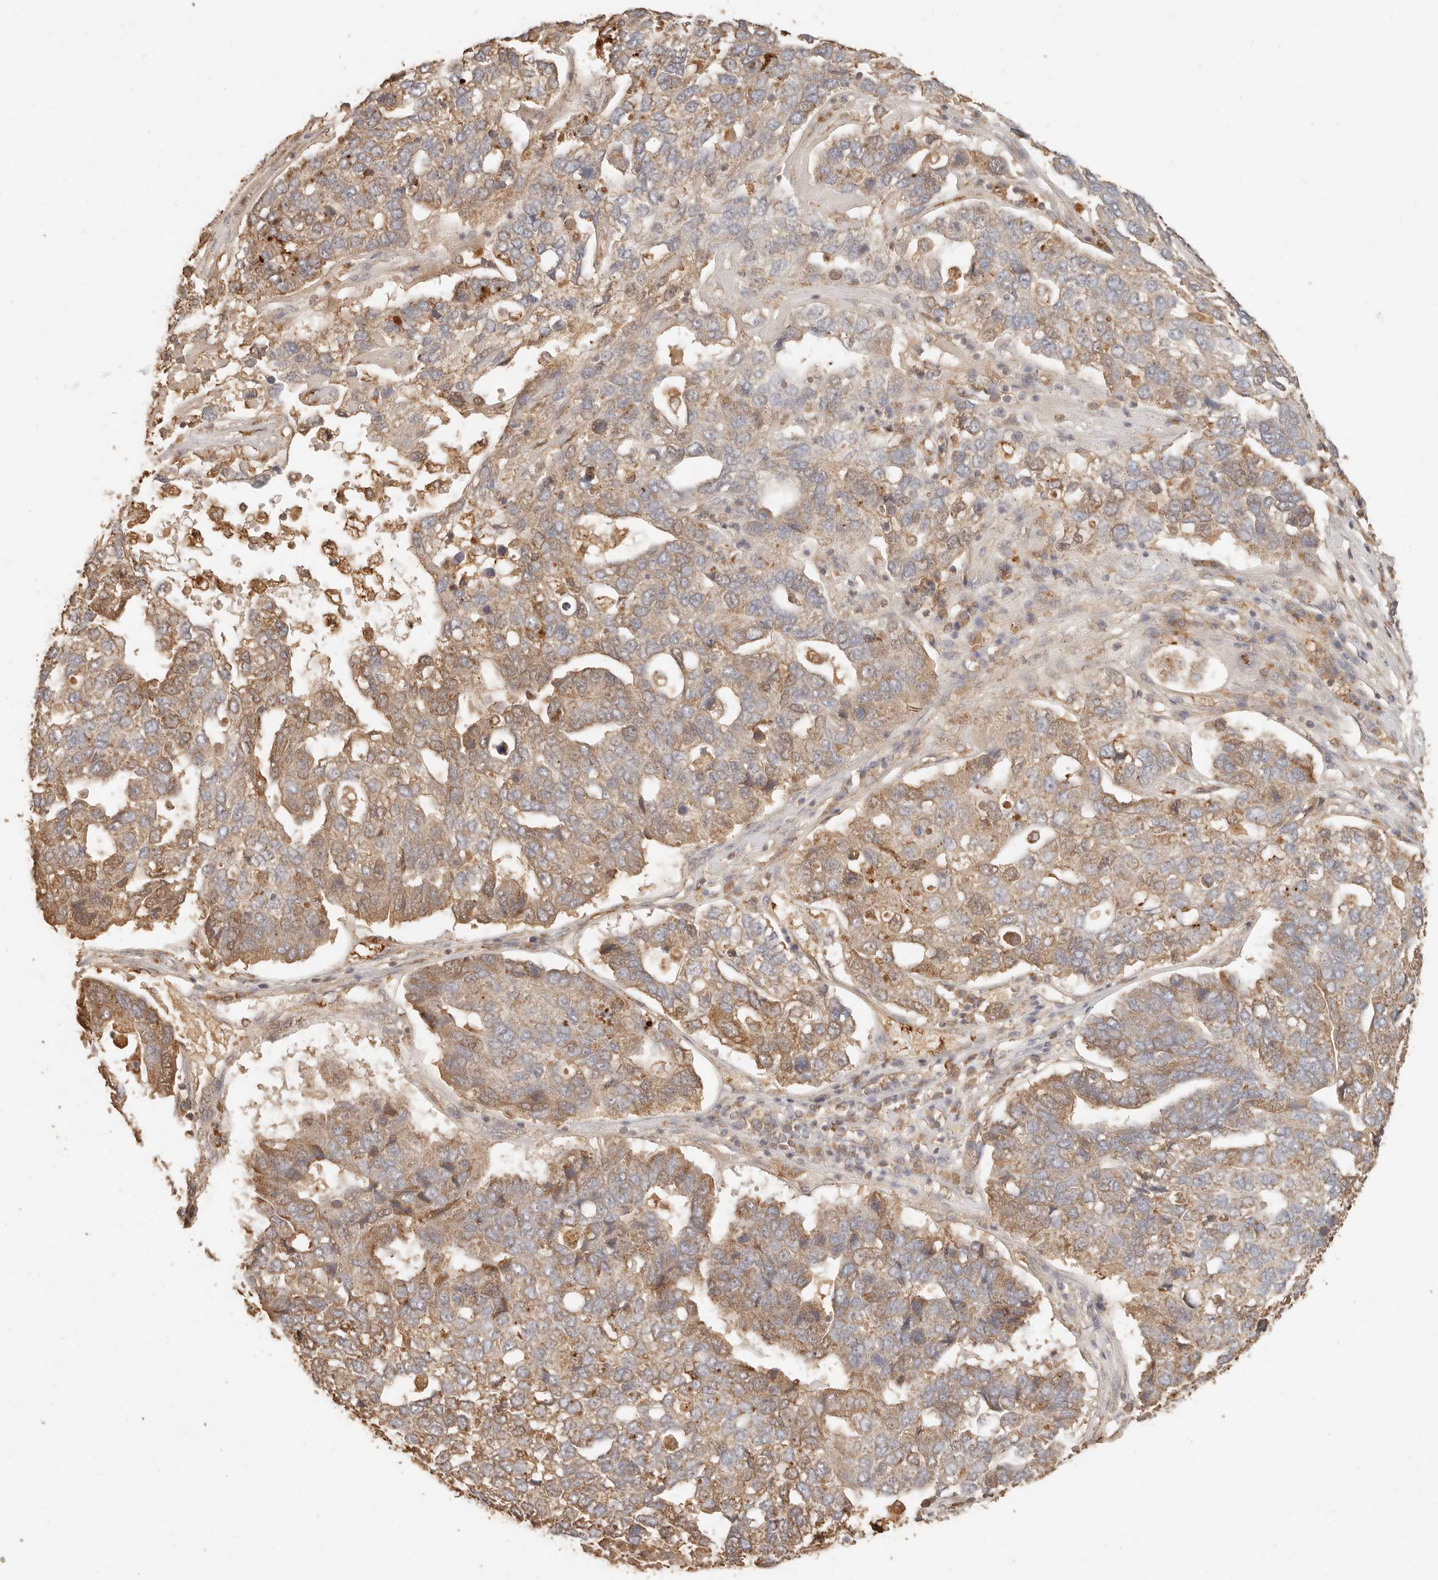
{"staining": {"intensity": "moderate", "quantity": "25%-75%", "location": "cytoplasmic/membranous"}, "tissue": "pancreatic cancer", "cell_type": "Tumor cells", "image_type": "cancer", "snomed": [{"axis": "morphology", "description": "Adenocarcinoma, NOS"}, {"axis": "topography", "description": "Pancreas"}], "caption": "Immunohistochemistry (IHC) (DAB) staining of human pancreatic cancer demonstrates moderate cytoplasmic/membranous protein expression in approximately 25%-75% of tumor cells.", "gene": "INTS11", "patient": {"sex": "female", "age": 61}}